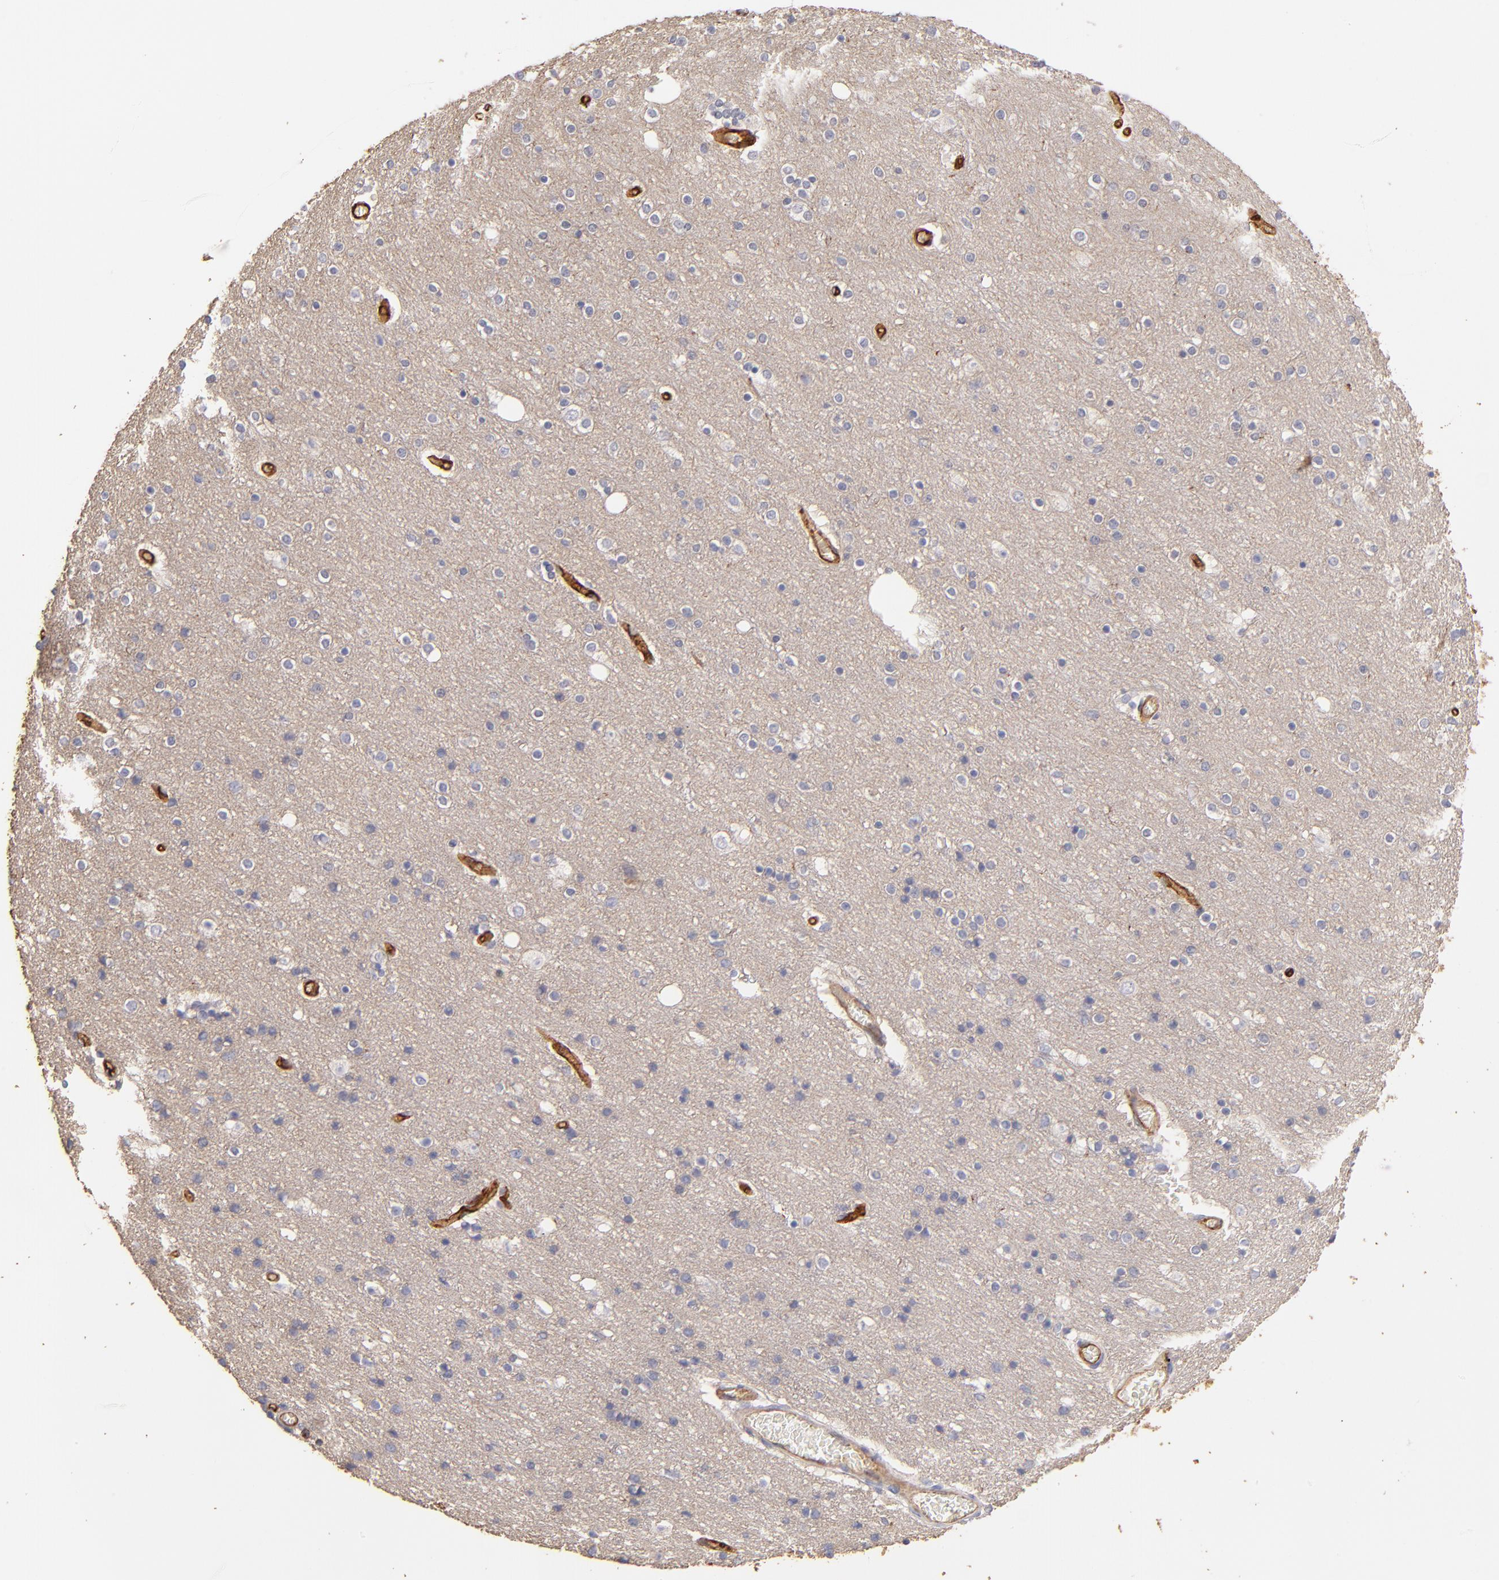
{"staining": {"intensity": "strong", "quantity": ">75%", "location": "cytoplasmic/membranous"}, "tissue": "cerebral cortex", "cell_type": "Endothelial cells", "image_type": "normal", "snomed": [{"axis": "morphology", "description": "Normal tissue, NOS"}, {"axis": "topography", "description": "Cerebral cortex"}], "caption": "Cerebral cortex was stained to show a protein in brown. There is high levels of strong cytoplasmic/membranous staining in approximately >75% of endothelial cells. (DAB IHC, brown staining for protein, blue staining for nuclei).", "gene": "ABCB1", "patient": {"sex": "female", "age": 54}}